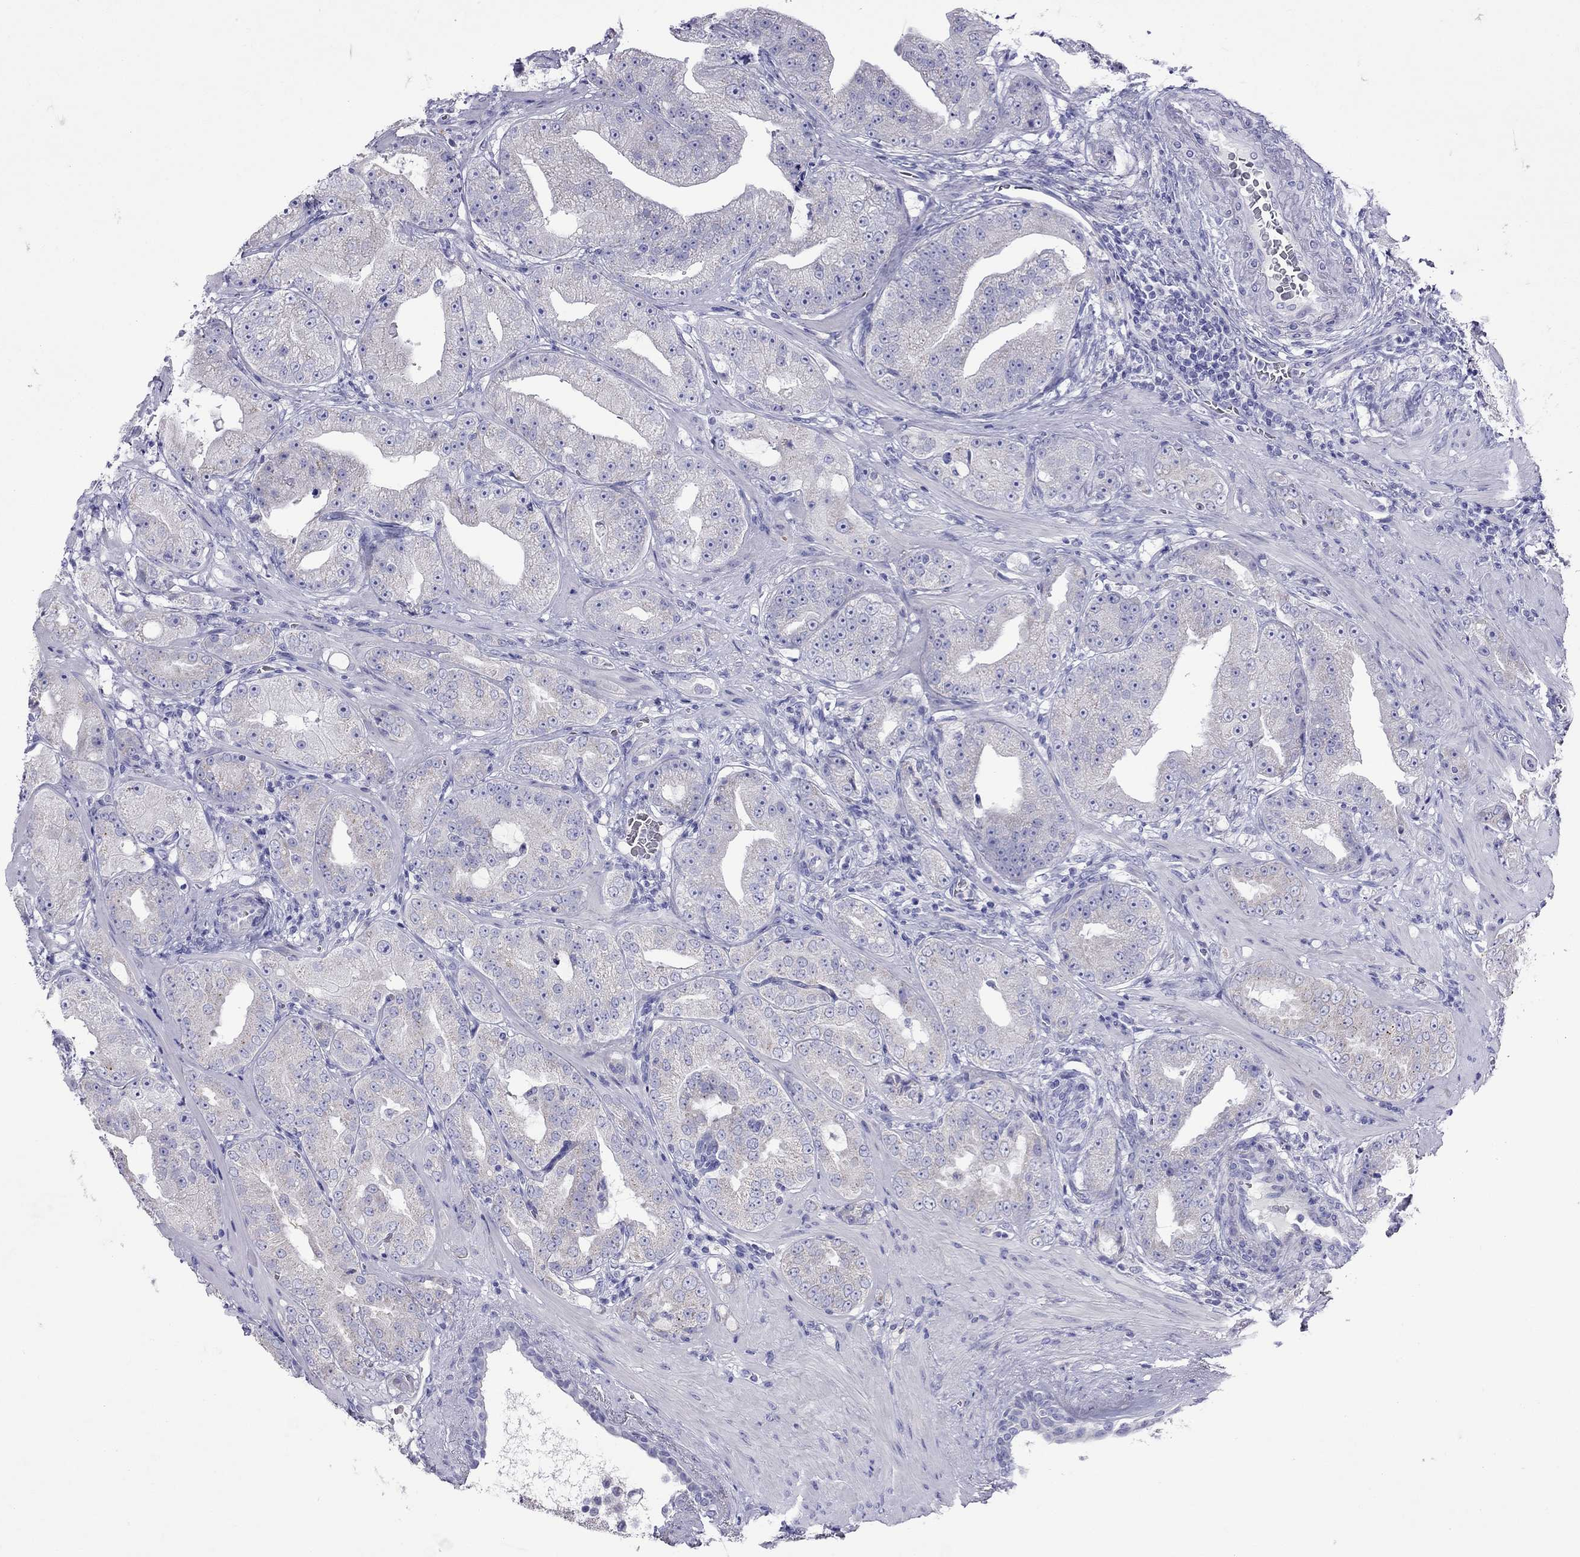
{"staining": {"intensity": "negative", "quantity": "none", "location": "none"}, "tissue": "prostate cancer", "cell_type": "Tumor cells", "image_type": "cancer", "snomed": [{"axis": "morphology", "description": "Adenocarcinoma, Low grade"}, {"axis": "topography", "description": "Prostate"}], "caption": "Immunohistochemistry histopathology image of human prostate adenocarcinoma (low-grade) stained for a protein (brown), which reveals no expression in tumor cells.", "gene": "TDRD1", "patient": {"sex": "male", "age": 62}}